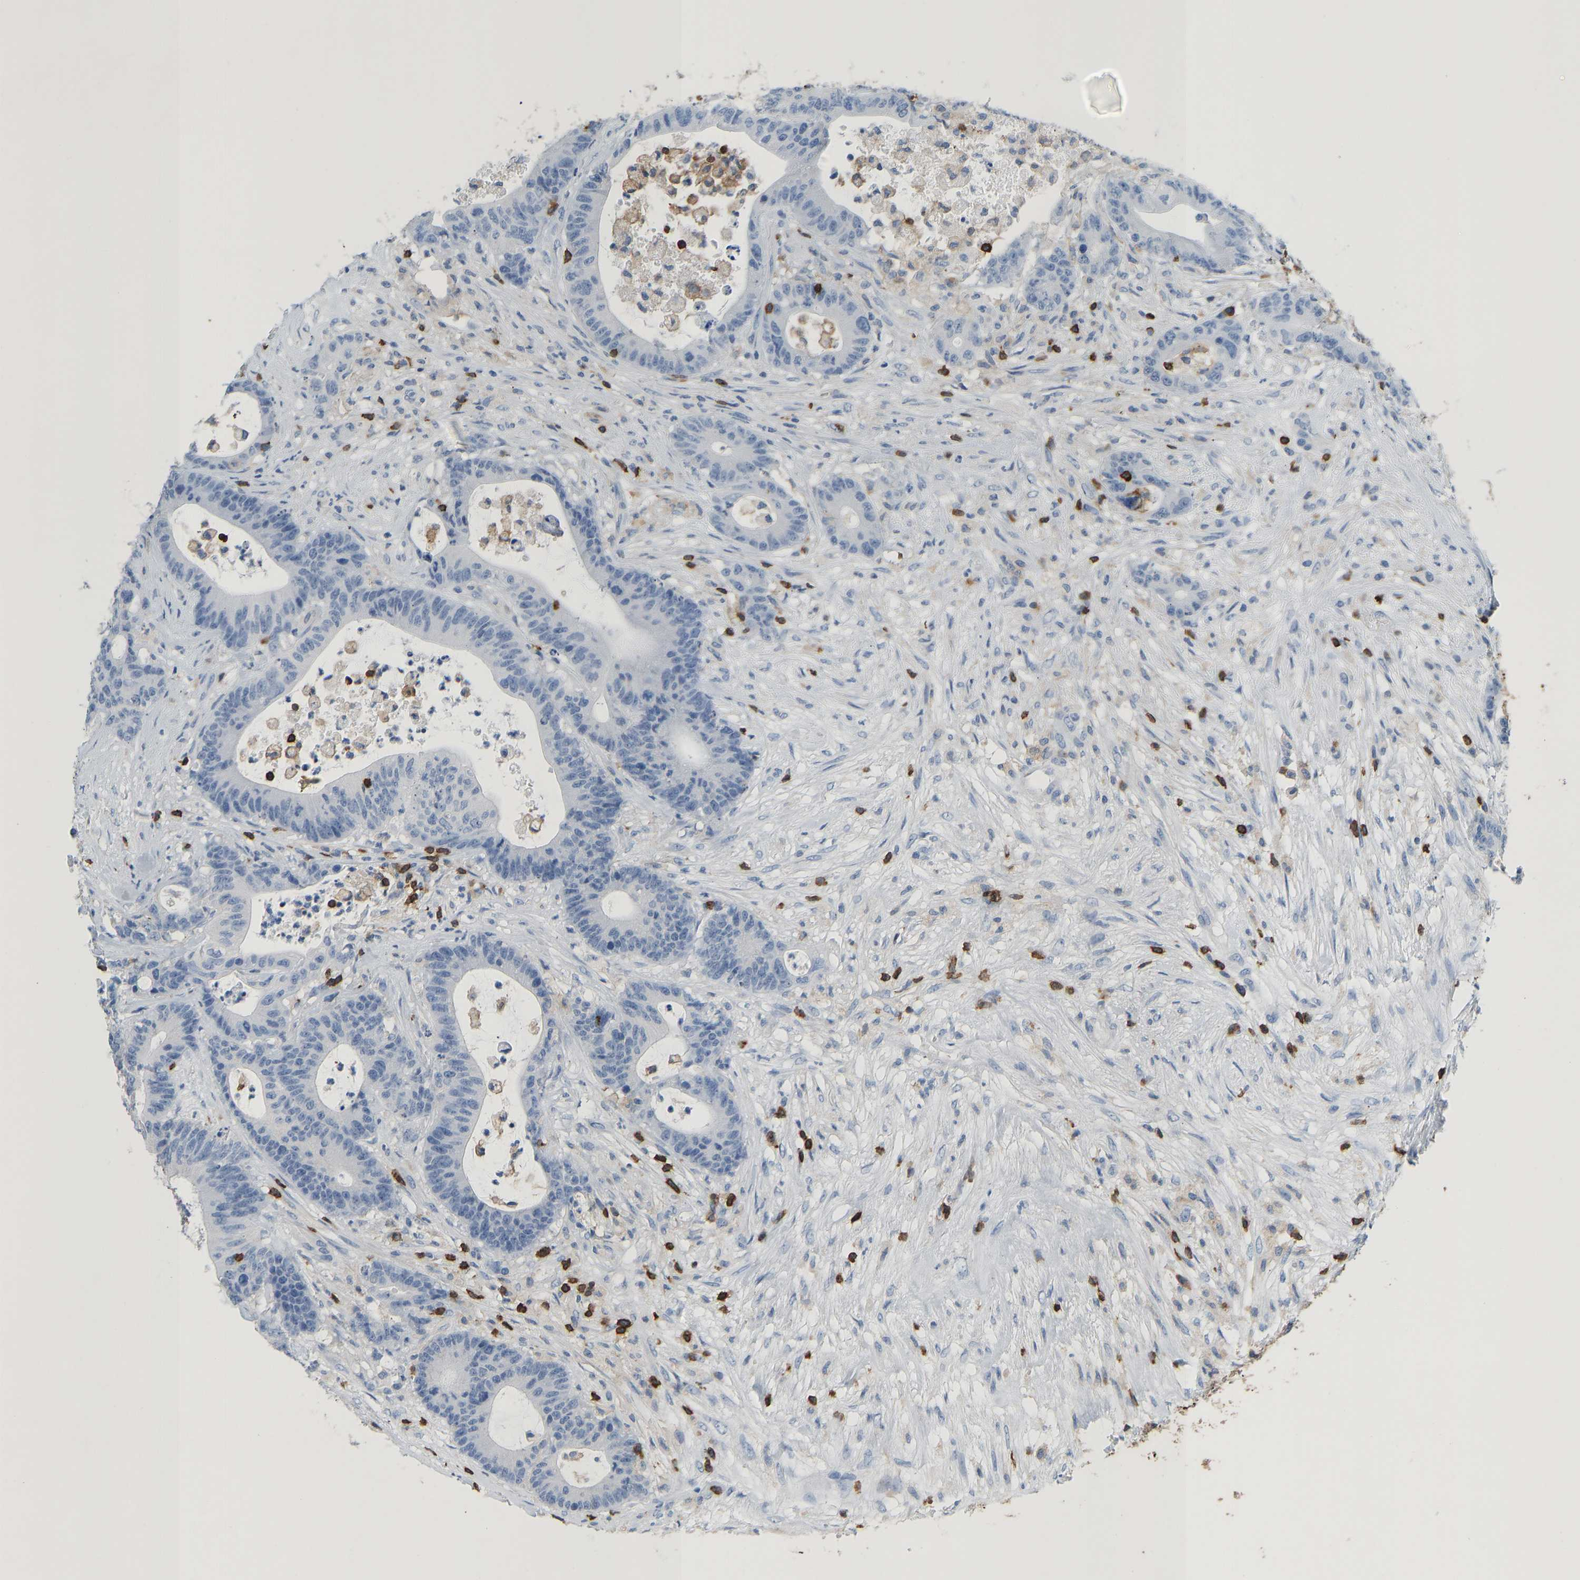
{"staining": {"intensity": "negative", "quantity": "none", "location": "none"}, "tissue": "colorectal cancer", "cell_type": "Tumor cells", "image_type": "cancer", "snomed": [{"axis": "morphology", "description": "Adenocarcinoma, NOS"}, {"axis": "topography", "description": "Colon"}], "caption": "Immunohistochemistry (IHC) micrograph of colorectal adenocarcinoma stained for a protein (brown), which exhibits no staining in tumor cells. Brightfield microscopy of immunohistochemistry stained with DAB (3,3'-diaminobenzidine) (brown) and hematoxylin (blue), captured at high magnification.", "gene": "EVL", "patient": {"sex": "female", "age": 84}}